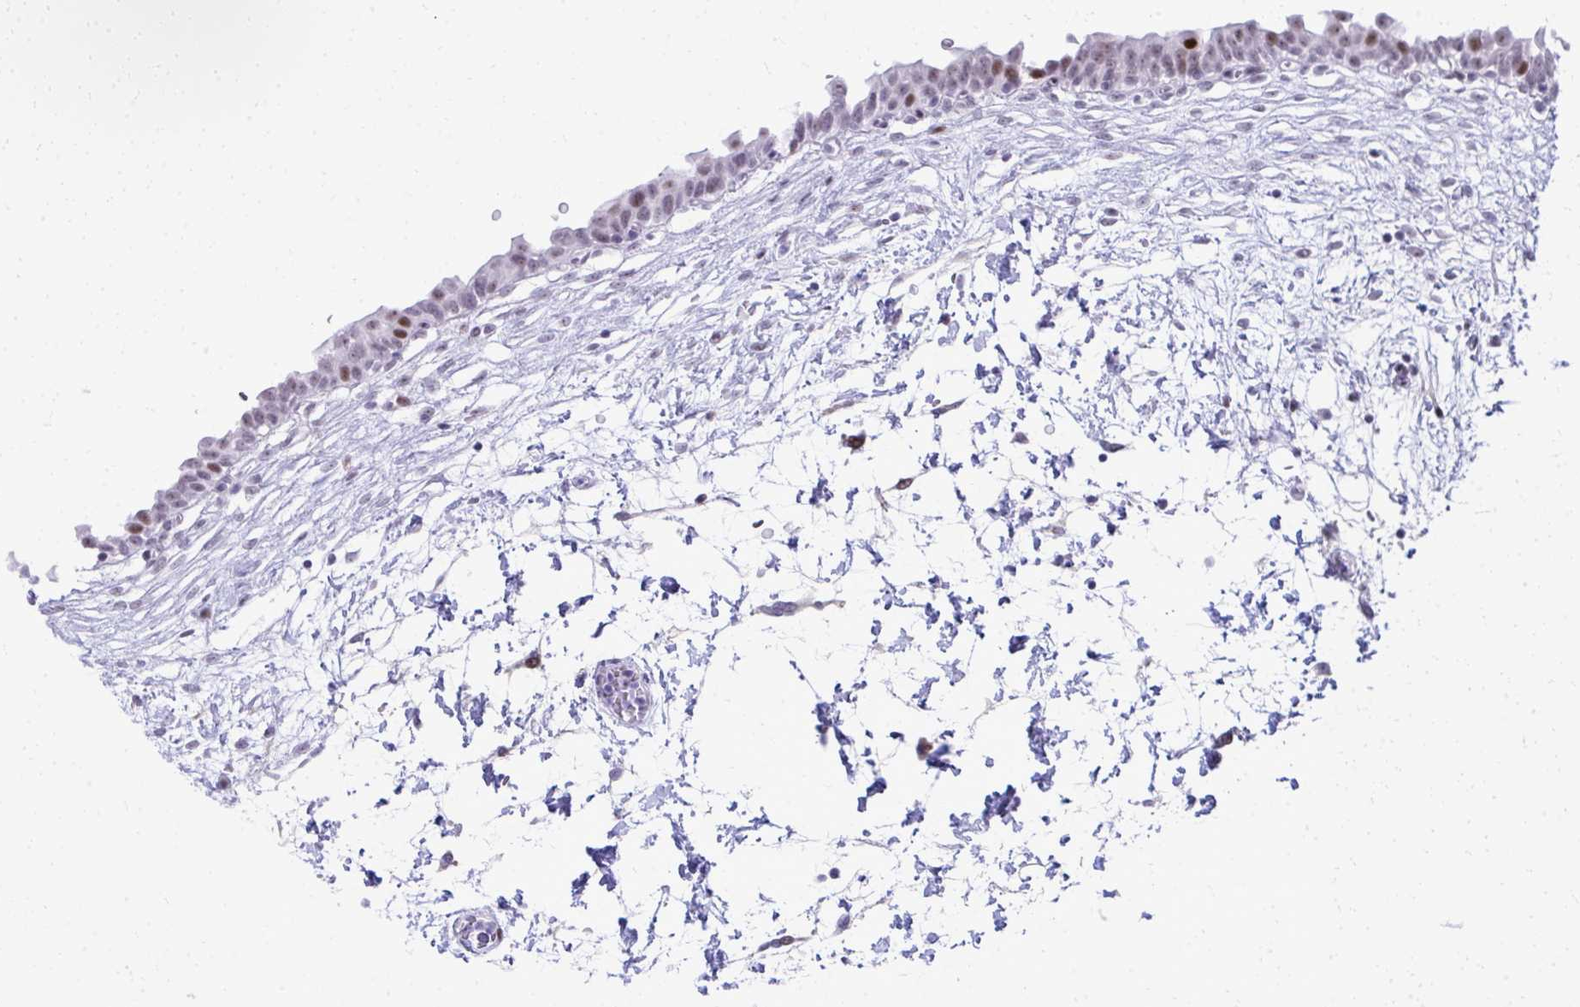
{"staining": {"intensity": "strong", "quantity": "25%-75%", "location": "nuclear"}, "tissue": "urinary bladder", "cell_type": "Urothelial cells", "image_type": "normal", "snomed": [{"axis": "morphology", "description": "Normal tissue, NOS"}, {"axis": "topography", "description": "Urinary bladder"}], "caption": "An immunohistochemistry (IHC) micrograph of unremarkable tissue is shown. Protein staining in brown shows strong nuclear positivity in urinary bladder within urothelial cells.", "gene": "GLDN", "patient": {"sex": "male", "age": 37}}